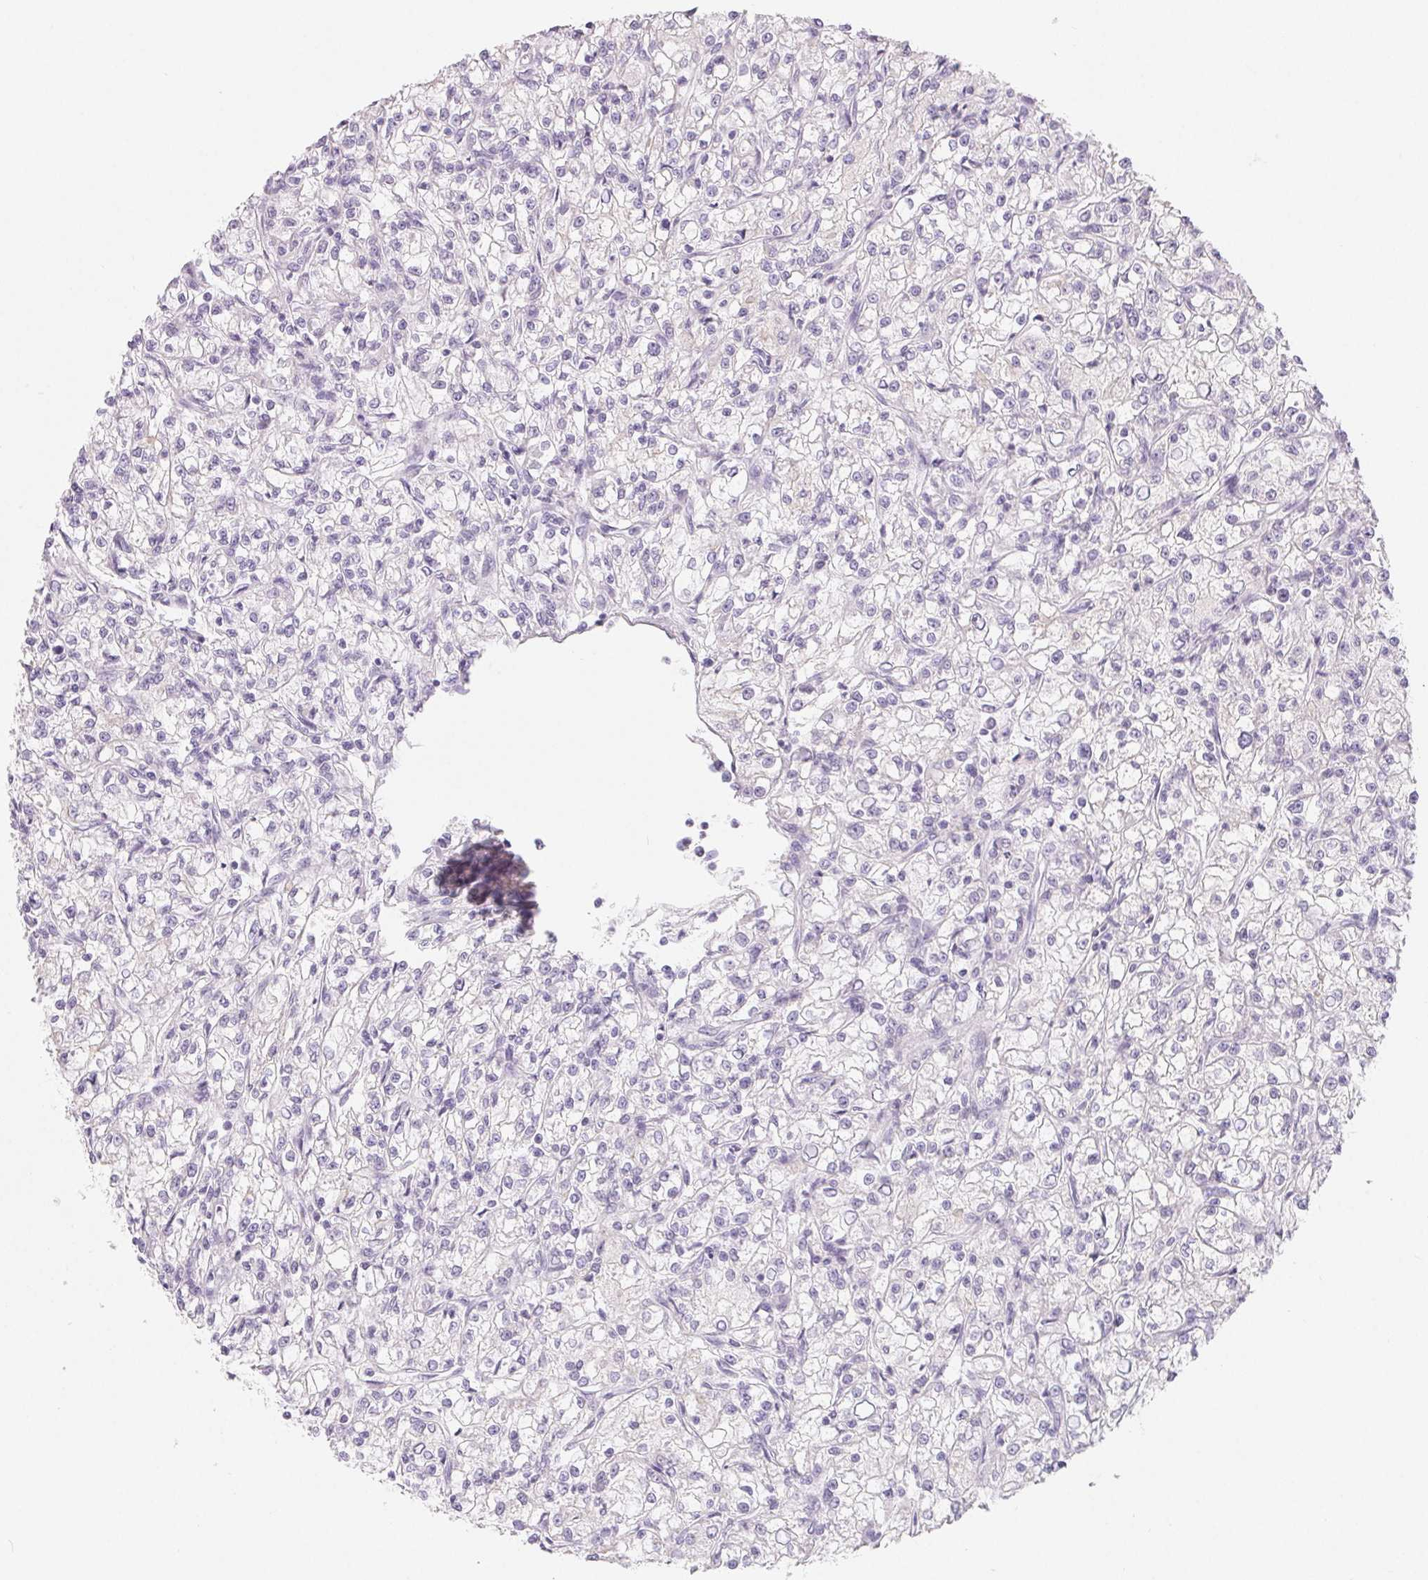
{"staining": {"intensity": "negative", "quantity": "none", "location": "none"}, "tissue": "renal cancer", "cell_type": "Tumor cells", "image_type": "cancer", "snomed": [{"axis": "morphology", "description": "Adenocarcinoma, NOS"}, {"axis": "topography", "description": "Kidney"}], "caption": "Immunohistochemistry photomicrograph of renal cancer stained for a protein (brown), which reveals no expression in tumor cells.", "gene": "SPACA5B", "patient": {"sex": "female", "age": 59}}